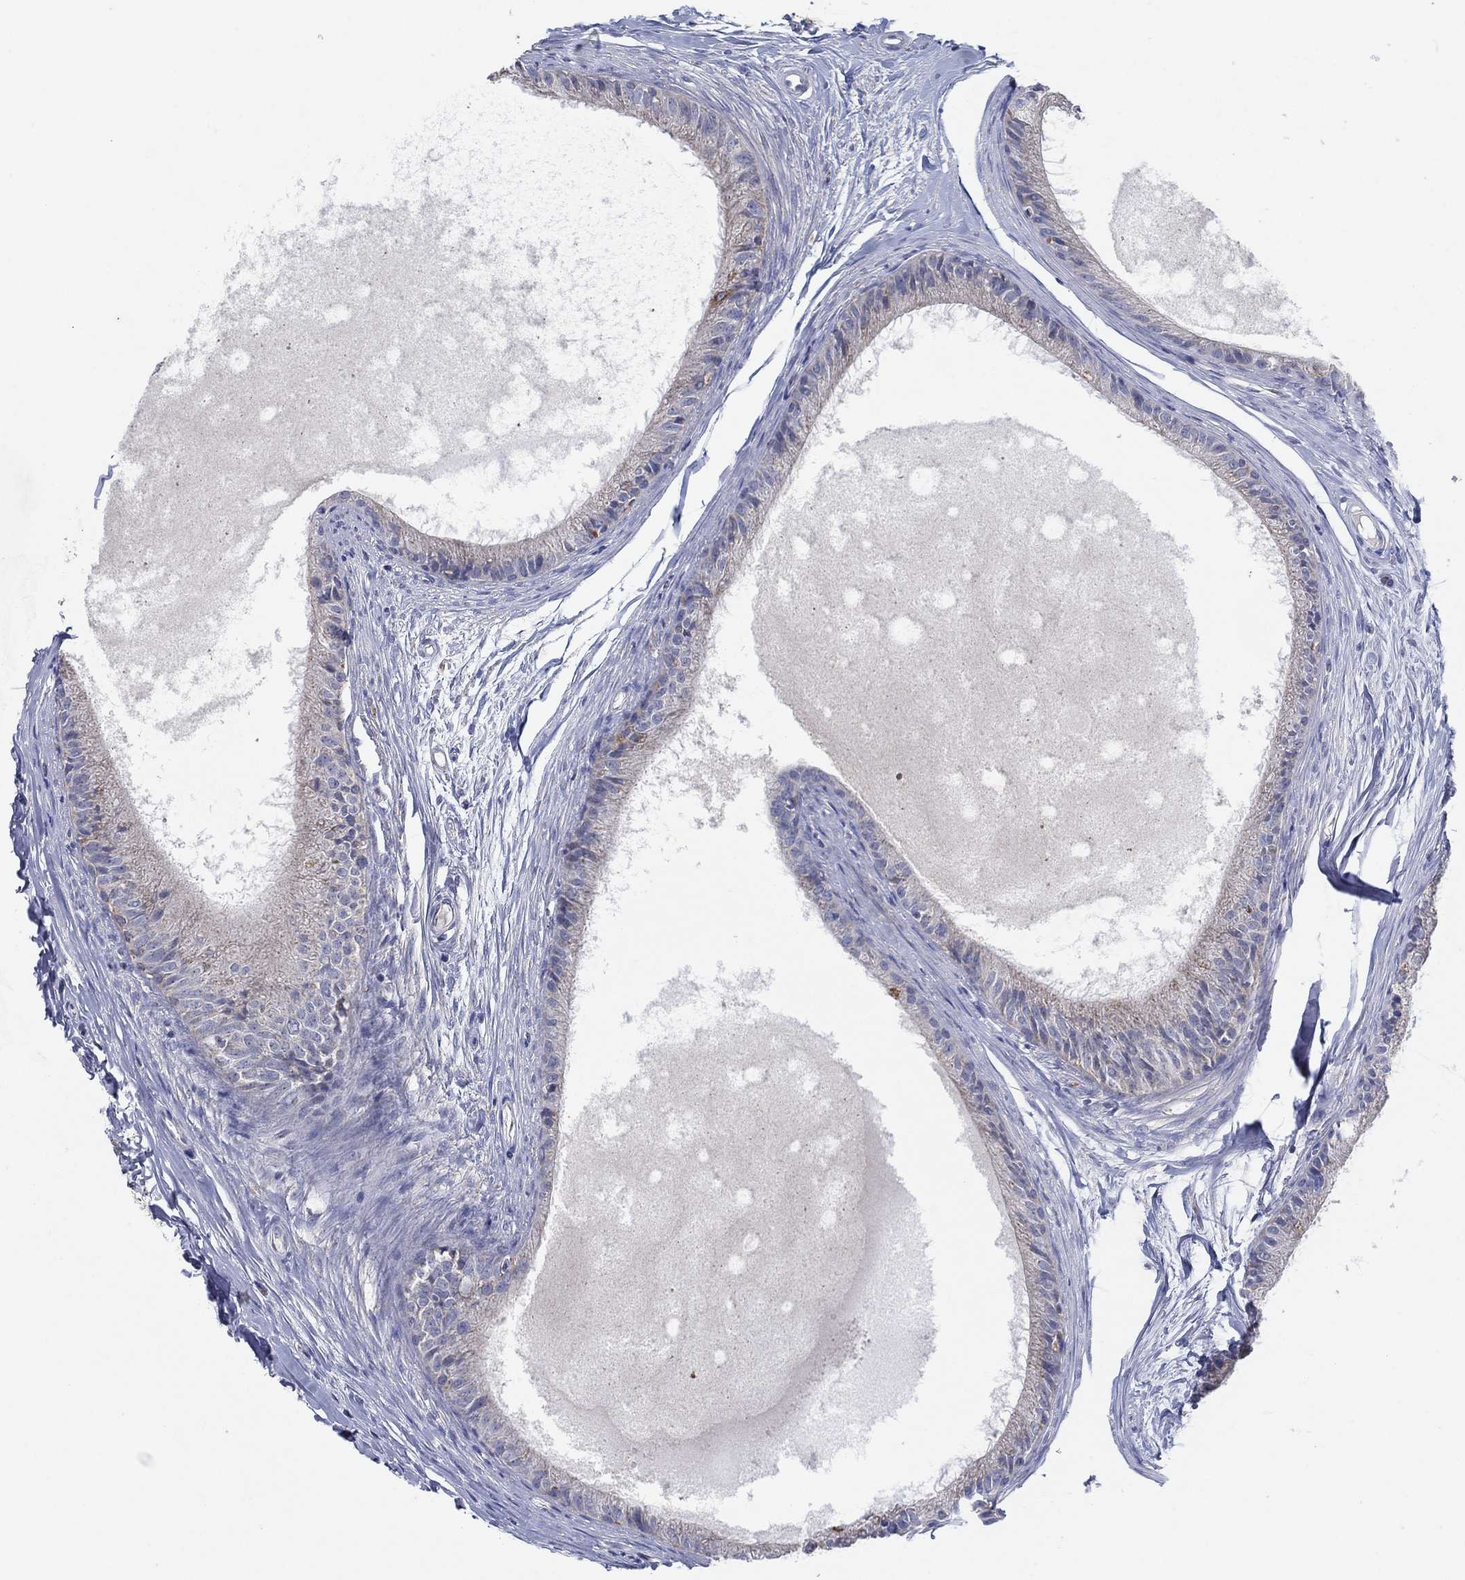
{"staining": {"intensity": "strong", "quantity": "<25%", "location": "cytoplasmic/membranous"}, "tissue": "epididymis", "cell_type": "Glandular cells", "image_type": "normal", "snomed": [{"axis": "morphology", "description": "Normal tissue, NOS"}, {"axis": "topography", "description": "Epididymis"}], "caption": "Protein expression analysis of unremarkable human epididymis reveals strong cytoplasmic/membranous positivity in about <25% of glandular cells. (brown staining indicates protein expression, while blue staining denotes nuclei).", "gene": "C9orf85", "patient": {"sex": "male", "age": 51}}